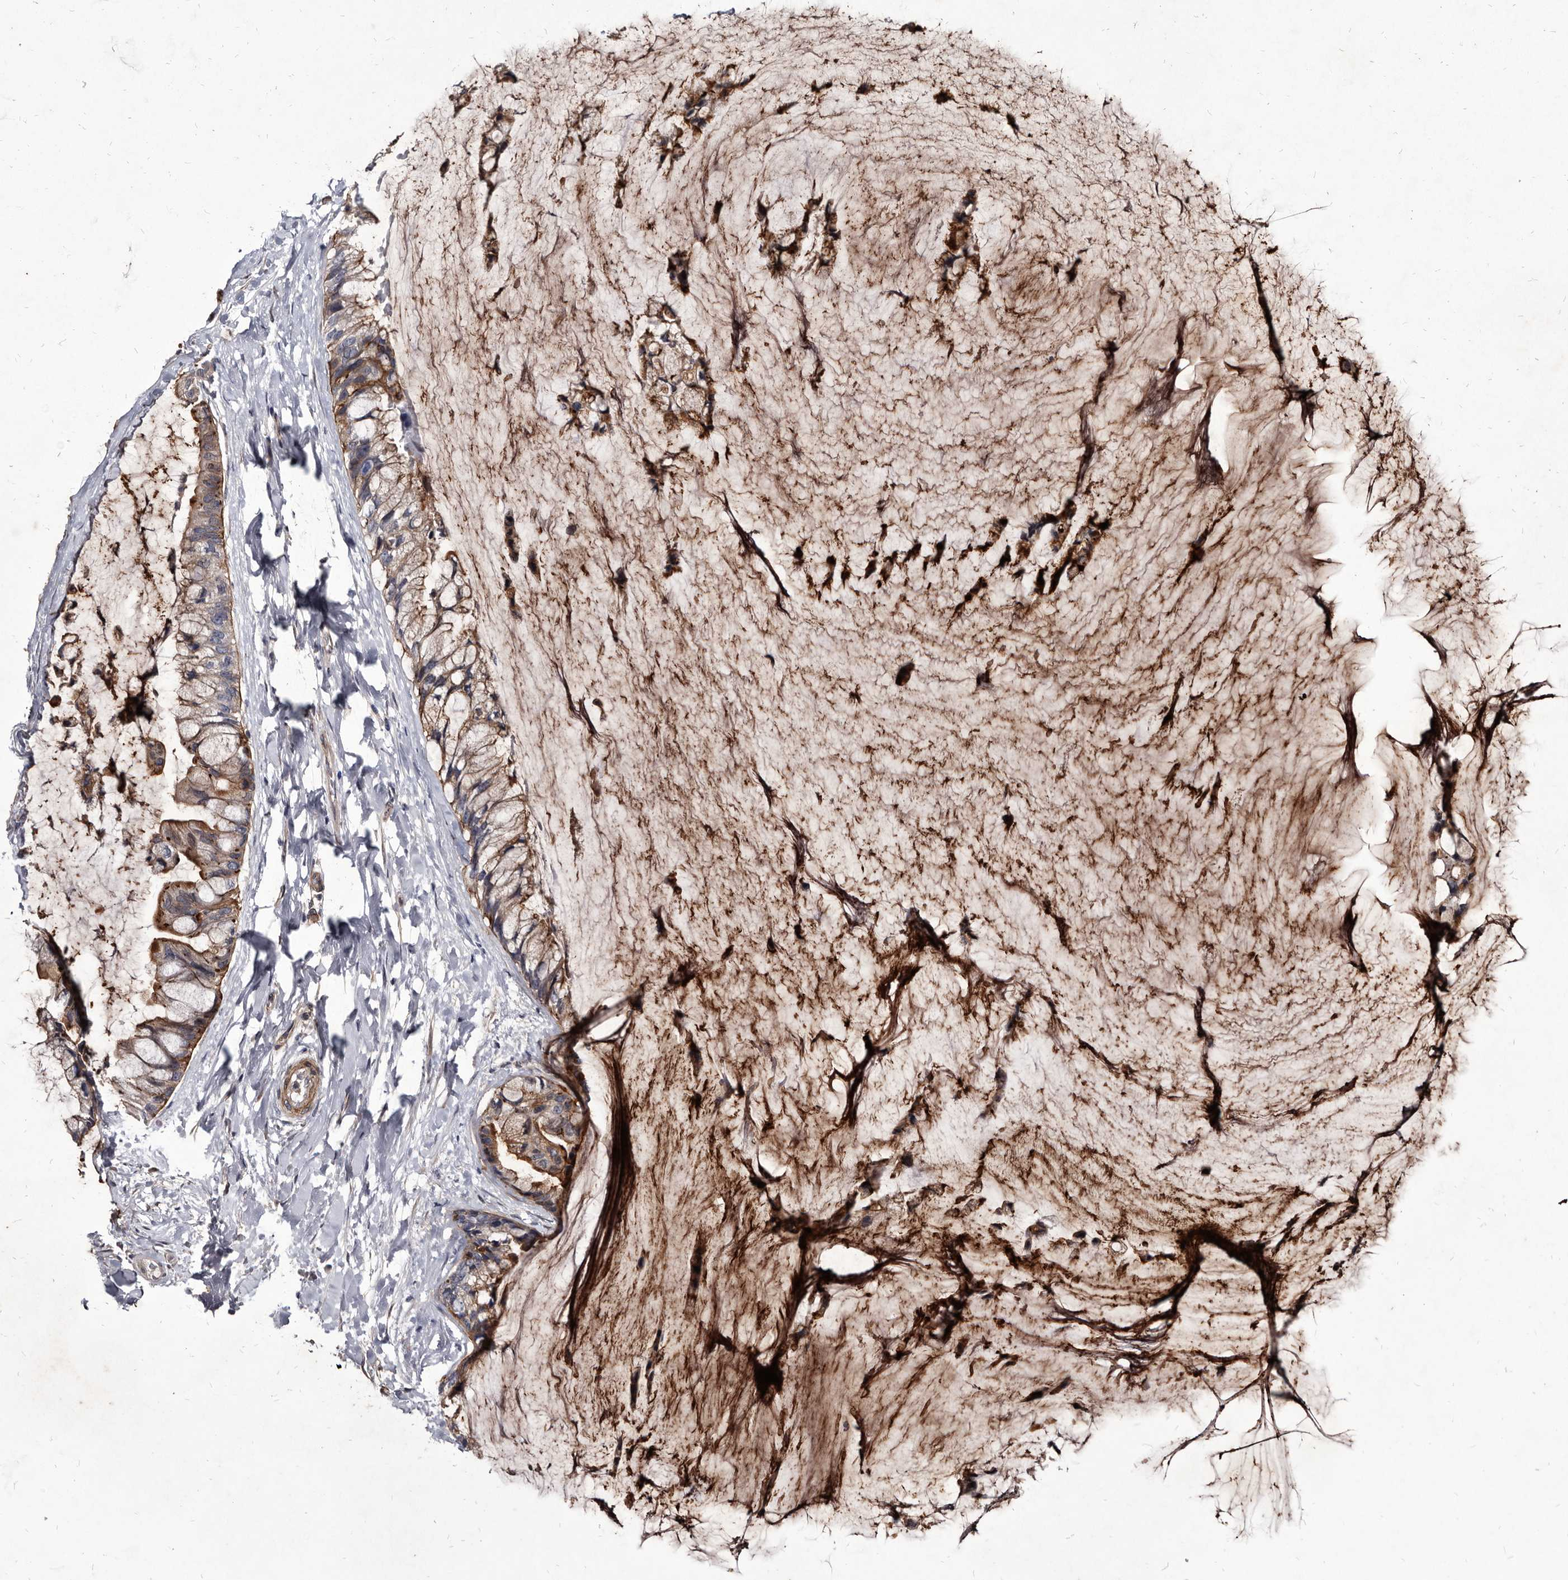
{"staining": {"intensity": "moderate", "quantity": "25%-75%", "location": "cytoplasmic/membranous"}, "tissue": "ovarian cancer", "cell_type": "Tumor cells", "image_type": "cancer", "snomed": [{"axis": "morphology", "description": "Cystadenocarcinoma, mucinous, NOS"}, {"axis": "topography", "description": "Ovary"}], "caption": "Tumor cells exhibit moderate cytoplasmic/membranous positivity in approximately 25%-75% of cells in mucinous cystadenocarcinoma (ovarian).", "gene": "PROM1", "patient": {"sex": "female", "age": 39}}